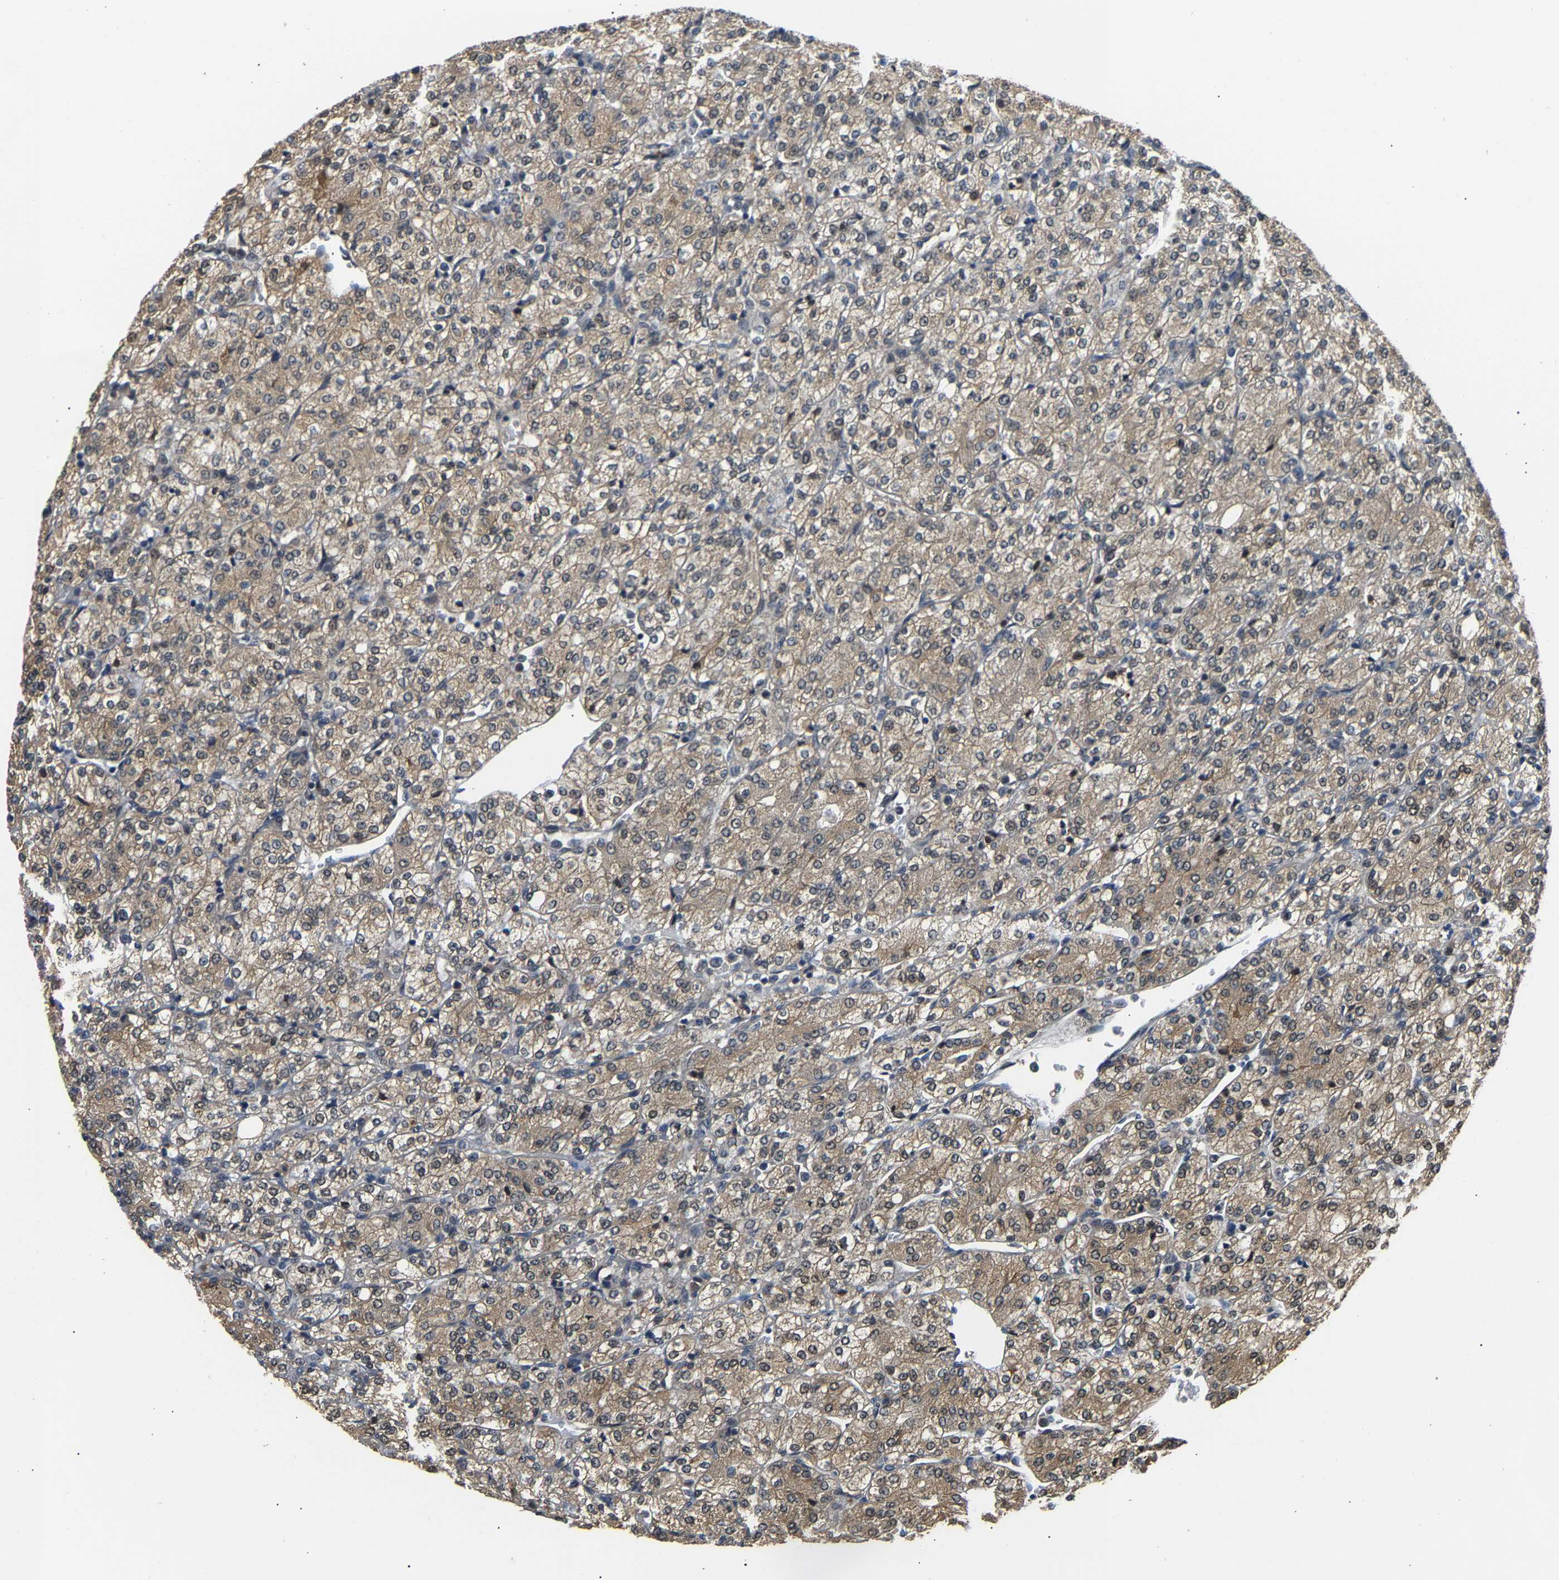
{"staining": {"intensity": "weak", "quantity": ">75%", "location": "cytoplasmic/membranous"}, "tissue": "renal cancer", "cell_type": "Tumor cells", "image_type": "cancer", "snomed": [{"axis": "morphology", "description": "Adenocarcinoma, NOS"}, {"axis": "topography", "description": "Kidney"}], "caption": "Human renal cancer stained with a protein marker demonstrates weak staining in tumor cells.", "gene": "LARP6", "patient": {"sex": "male", "age": 77}}